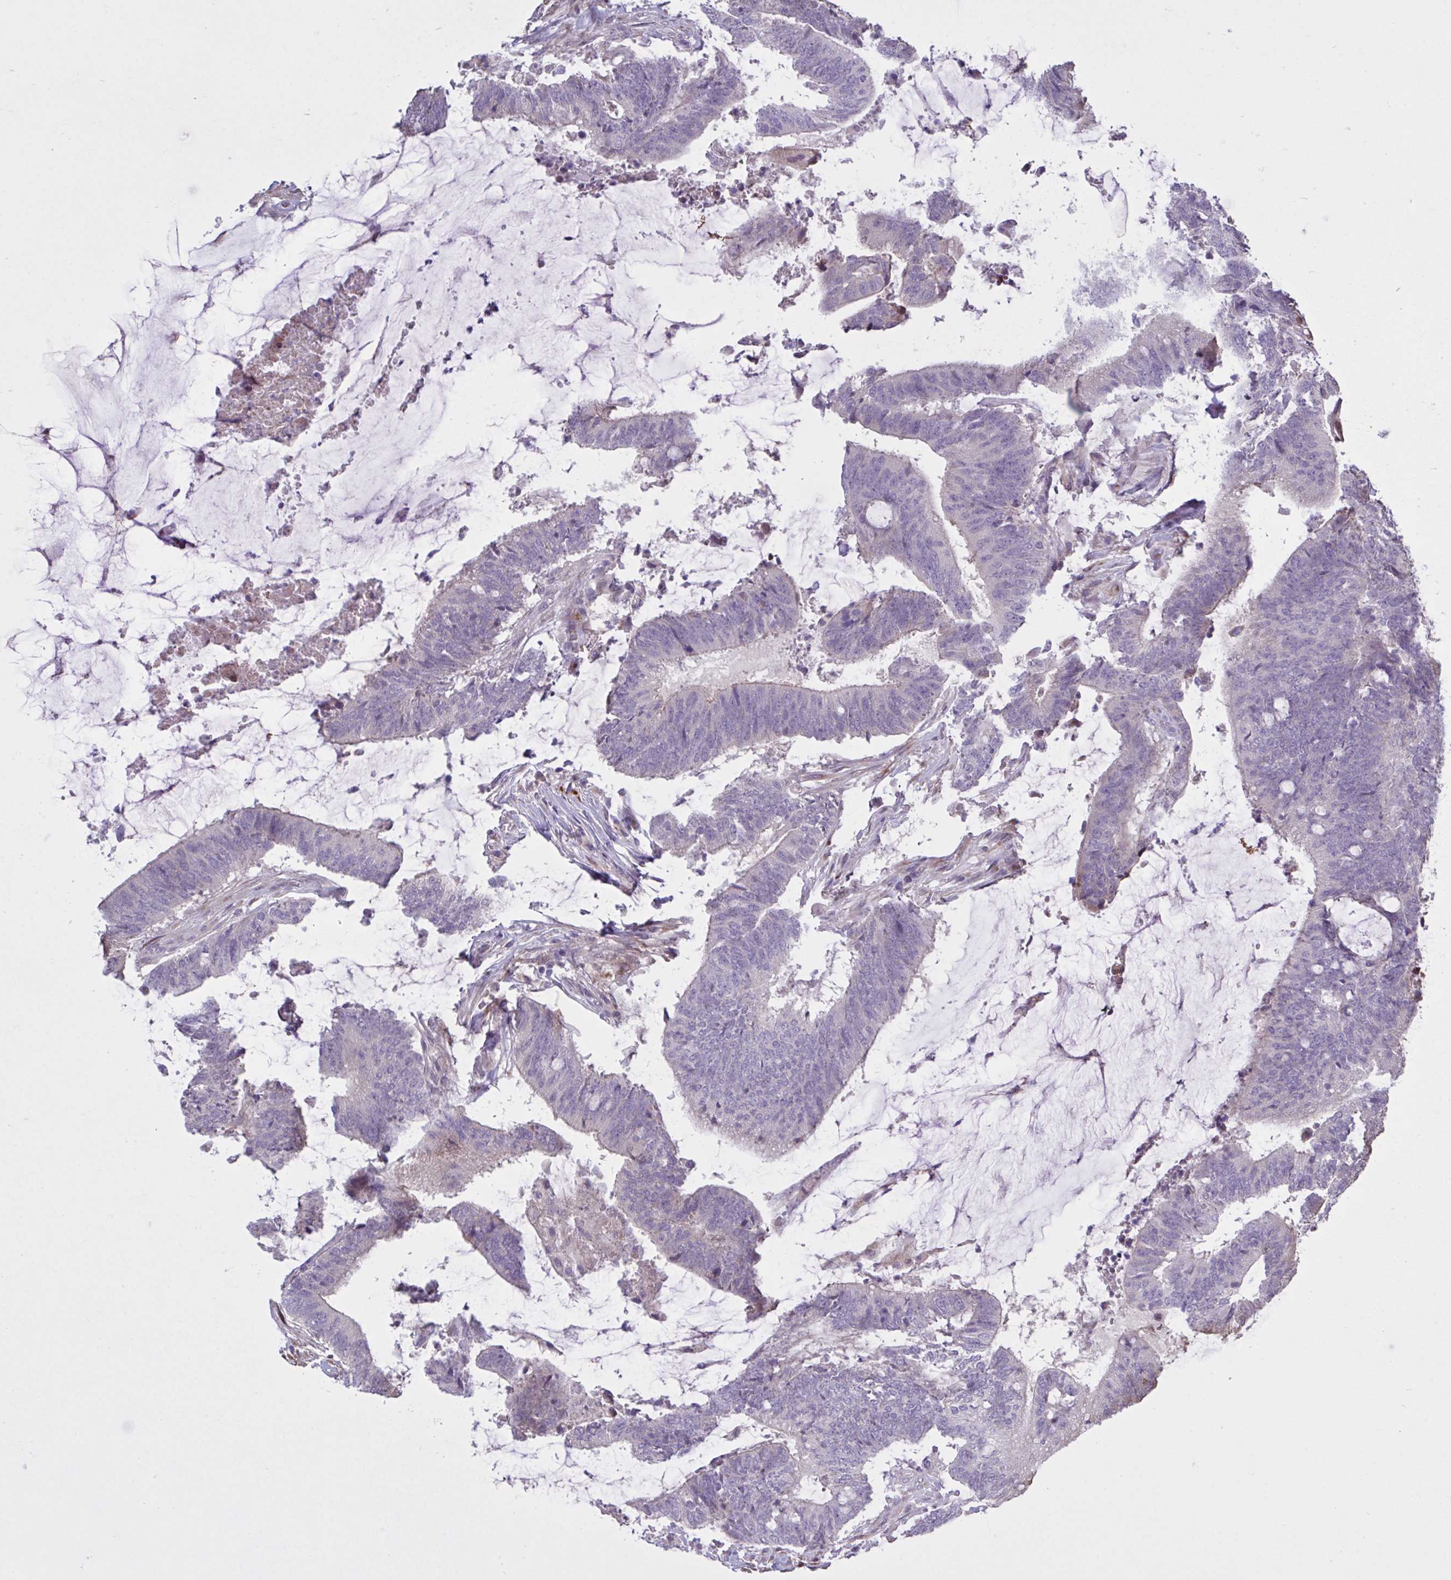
{"staining": {"intensity": "negative", "quantity": "none", "location": "none"}, "tissue": "colorectal cancer", "cell_type": "Tumor cells", "image_type": "cancer", "snomed": [{"axis": "morphology", "description": "Adenocarcinoma, NOS"}, {"axis": "topography", "description": "Colon"}], "caption": "A high-resolution micrograph shows immunohistochemistry (IHC) staining of adenocarcinoma (colorectal), which exhibits no significant positivity in tumor cells. (DAB (3,3'-diaminobenzidine) IHC visualized using brightfield microscopy, high magnification).", "gene": "MRGPRX2", "patient": {"sex": "female", "age": 43}}